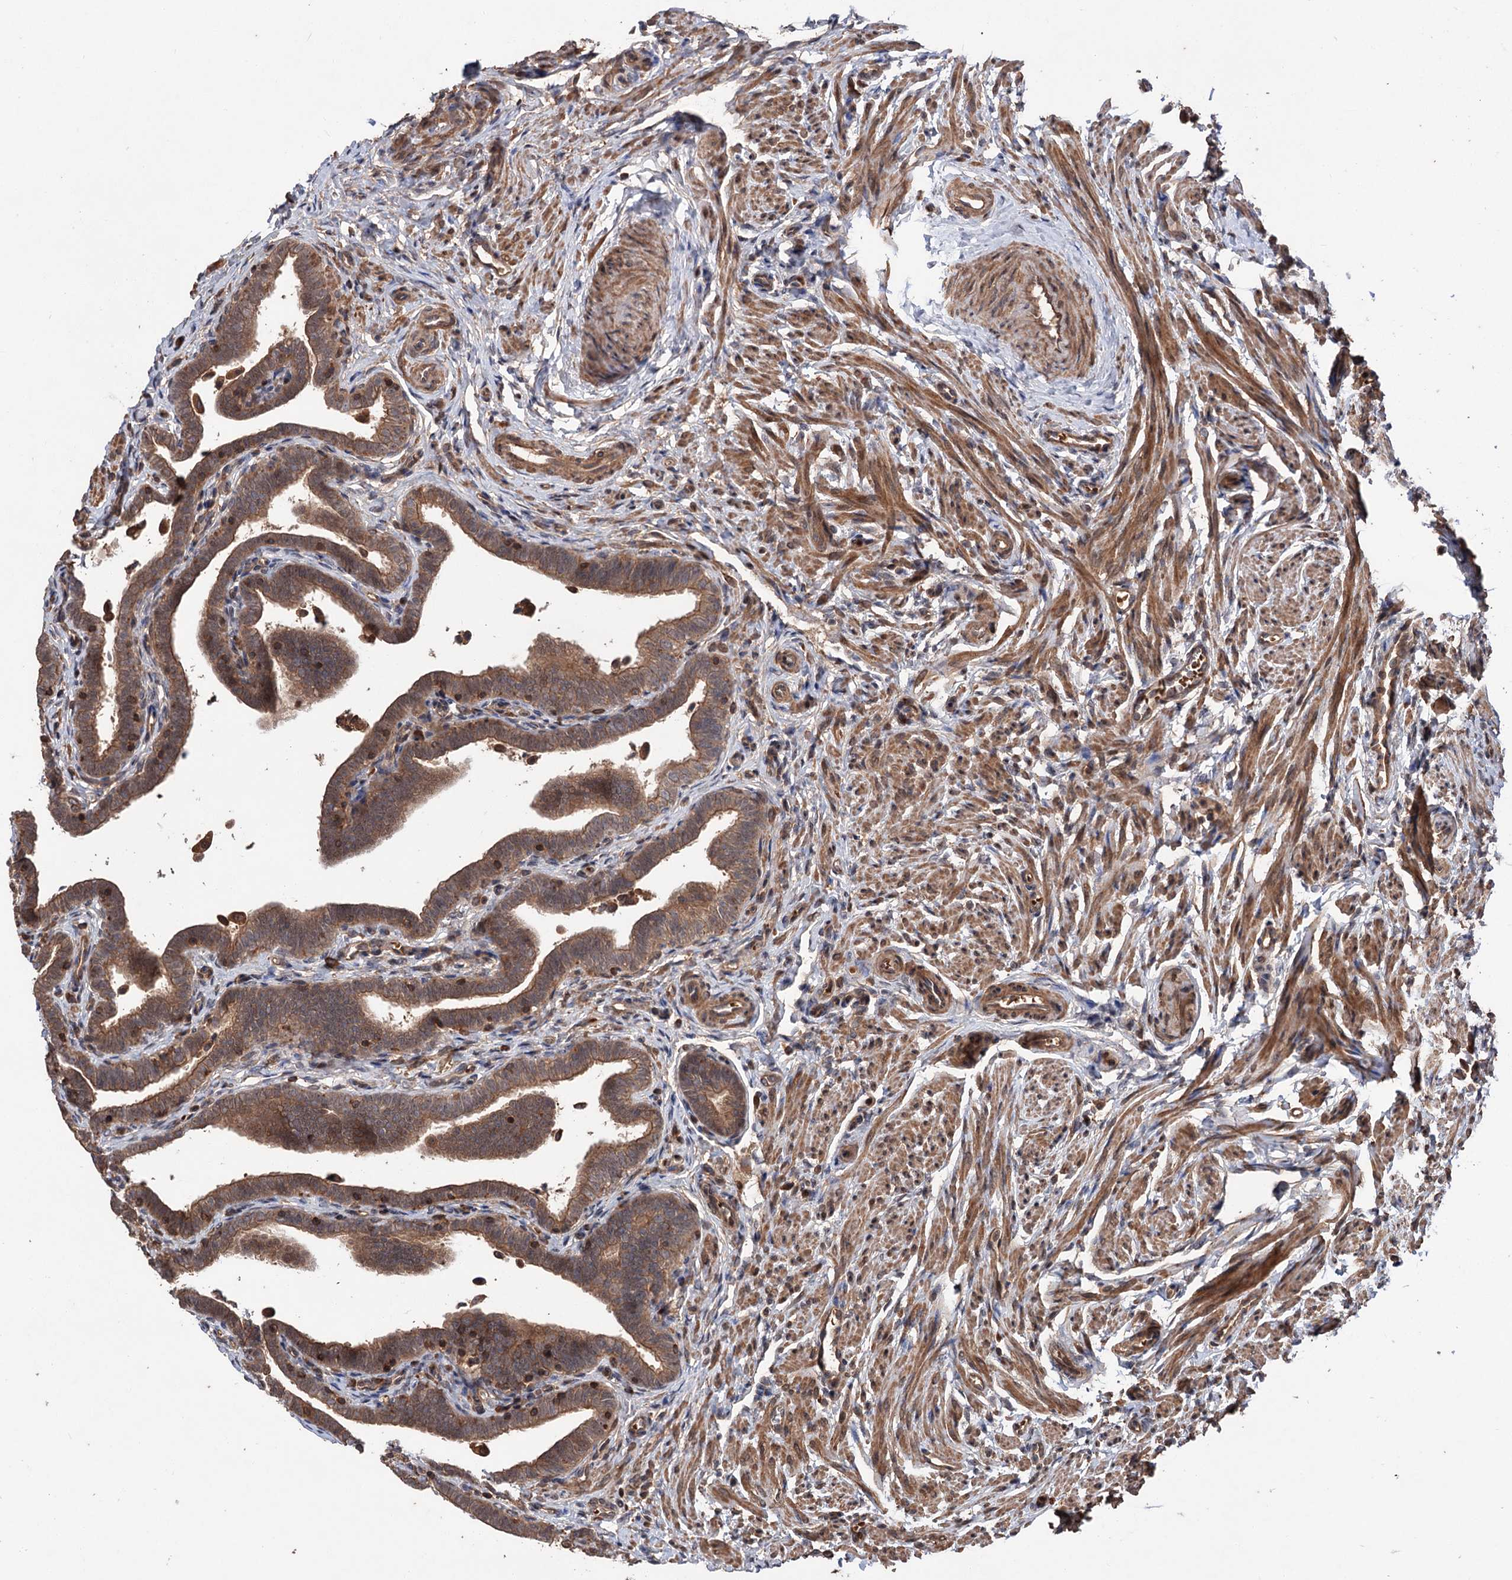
{"staining": {"intensity": "strong", "quantity": ">75%", "location": "cytoplasmic/membranous,nuclear"}, "tissue": "fallopian tube", "cell_type": "Glandular cells", "image_type": "normal", "snomed": [{"axis": "morphology", "description": "Normal tissue, NOS"}, {"axis": "topography", "description": "Fallopian tube"}], "caption": "Fallopian tube stained for a protein (brown) shows strong cytoplasmic/membranous,nuclear positive positivity in approximately >75% of glandular cells.", "gene": "ADK", "patient": {"sex": "female", "age": 36}}